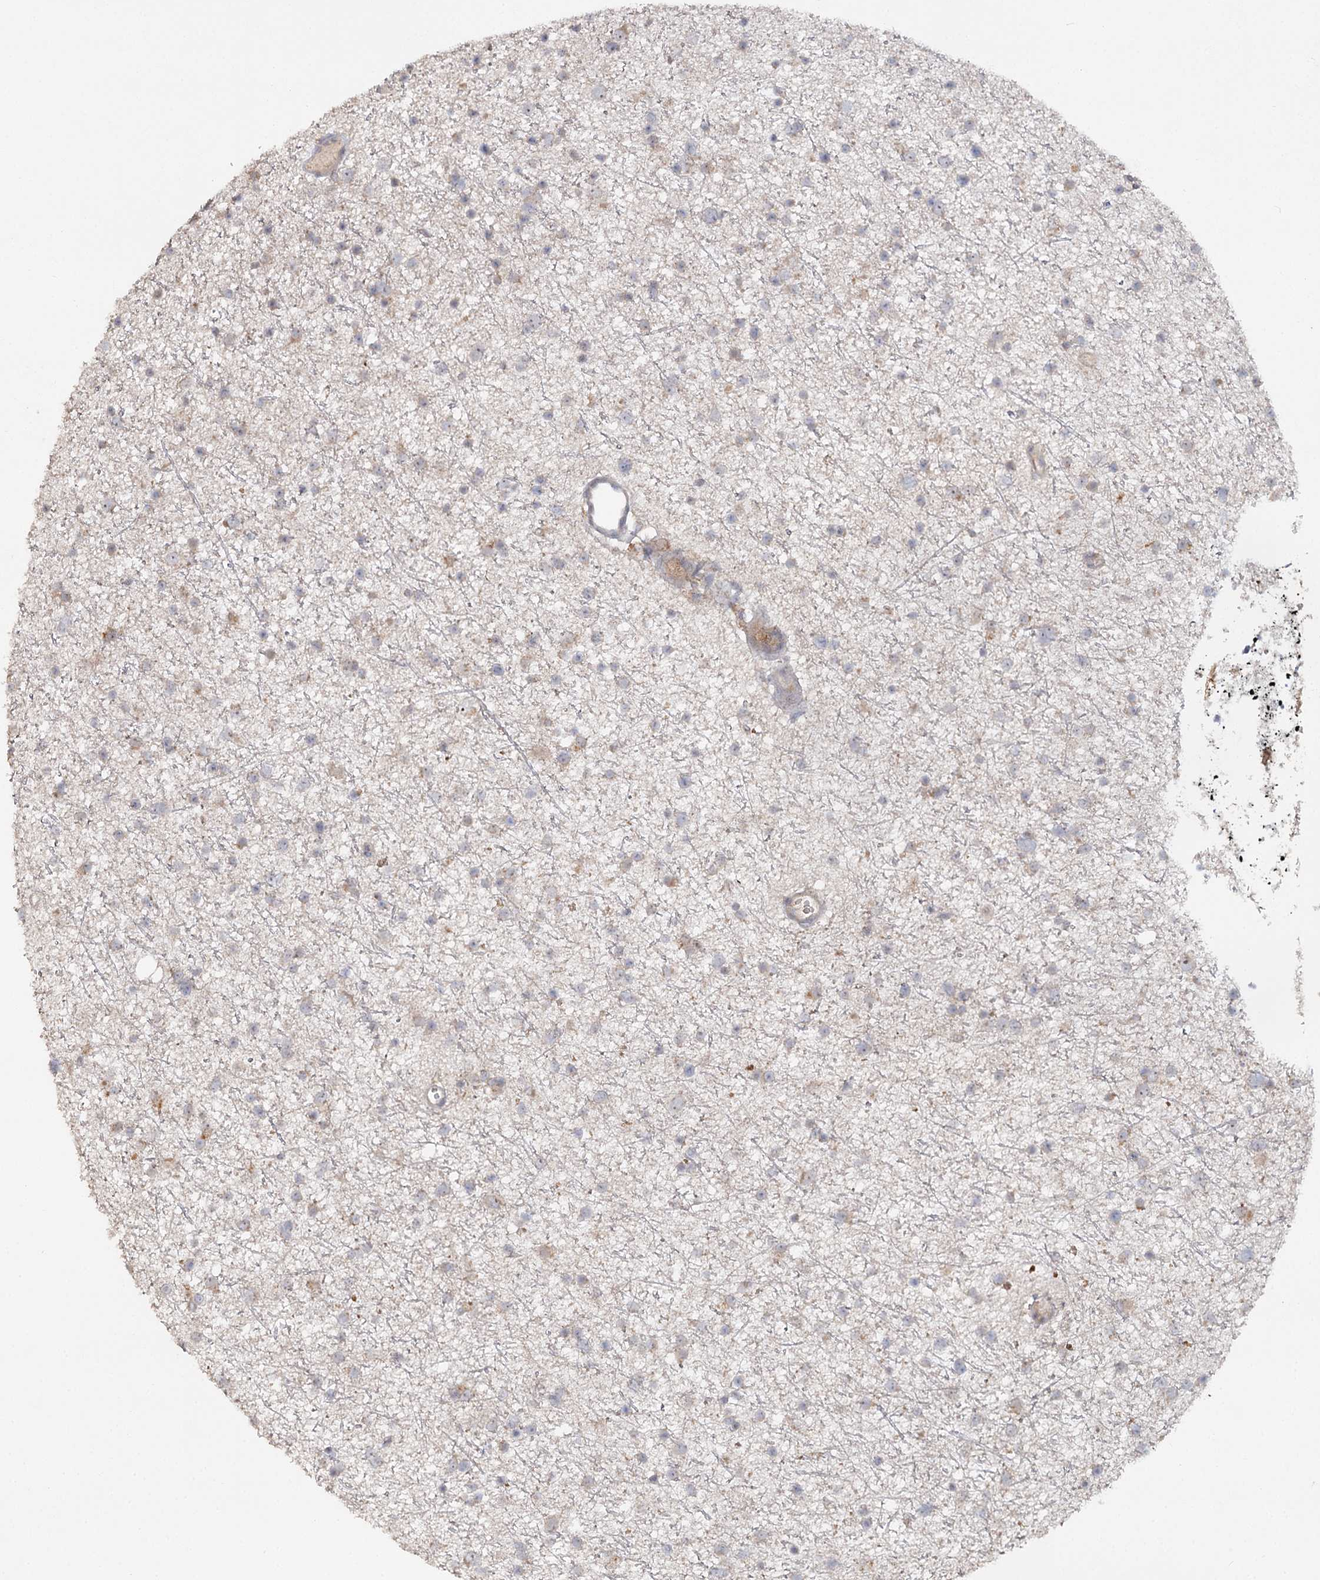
{"staining": {"intensity": "weak", "quantity": "<25%", "location": "cytoplasmic/membranous"}, "tissue": "glioma", "cell_type": "Tumor cells", "image_type": "cancer", "snomed": [{"axis": "morphology", "description": "Glioma, malignant, Low grade"}, {"axis": "topography", "description": "Cerebral cortex"}], "caption": "Tumor cells are negative for protein expression in human glioma.", "gene": "ANGPTL5", "patient": {"sex": "female", "age": 39}}